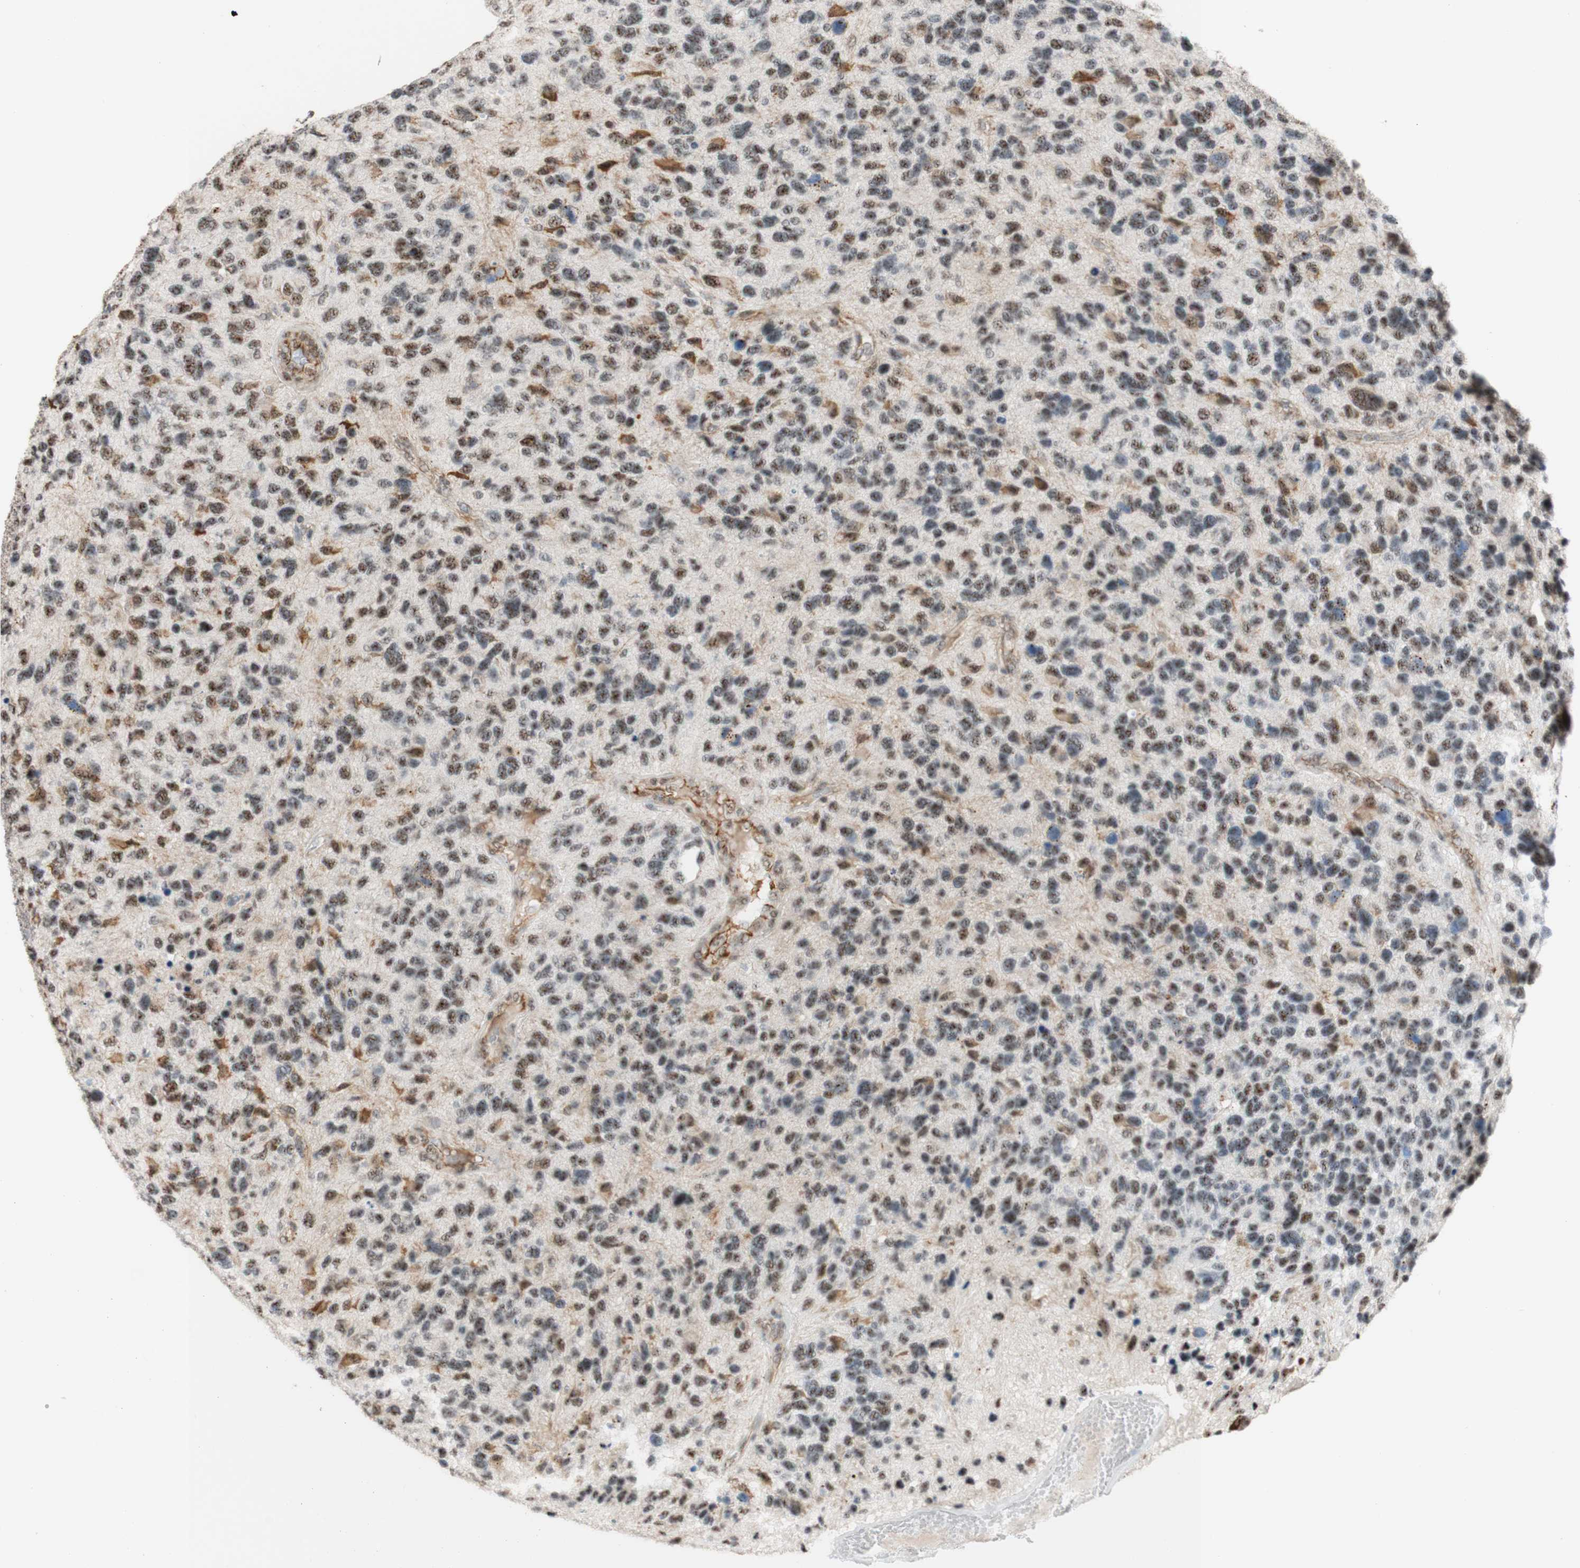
{"staining": {"intensity": "moderate", "quantity": "25%-75%", "location": "nuclear"}, "tissue": "glioma", "cell_type": "Tumor cells", "image_type": "cancer", "snomed": [{"axis": "morphology", "description": "Glioma, malignant, High grade"}, {"axis": "topography", "description": "Brain"}], "caption": "Immunohistochemistry (IHC) photomicrograph of human high-grade glioma (malignant) stained for a protein (brown), which displays medium levels of moderate nuclear positivity in about 25%-75% of tumor cells.", "gene": "SAP18", "patient": {"sex": "female", "age": 58}}